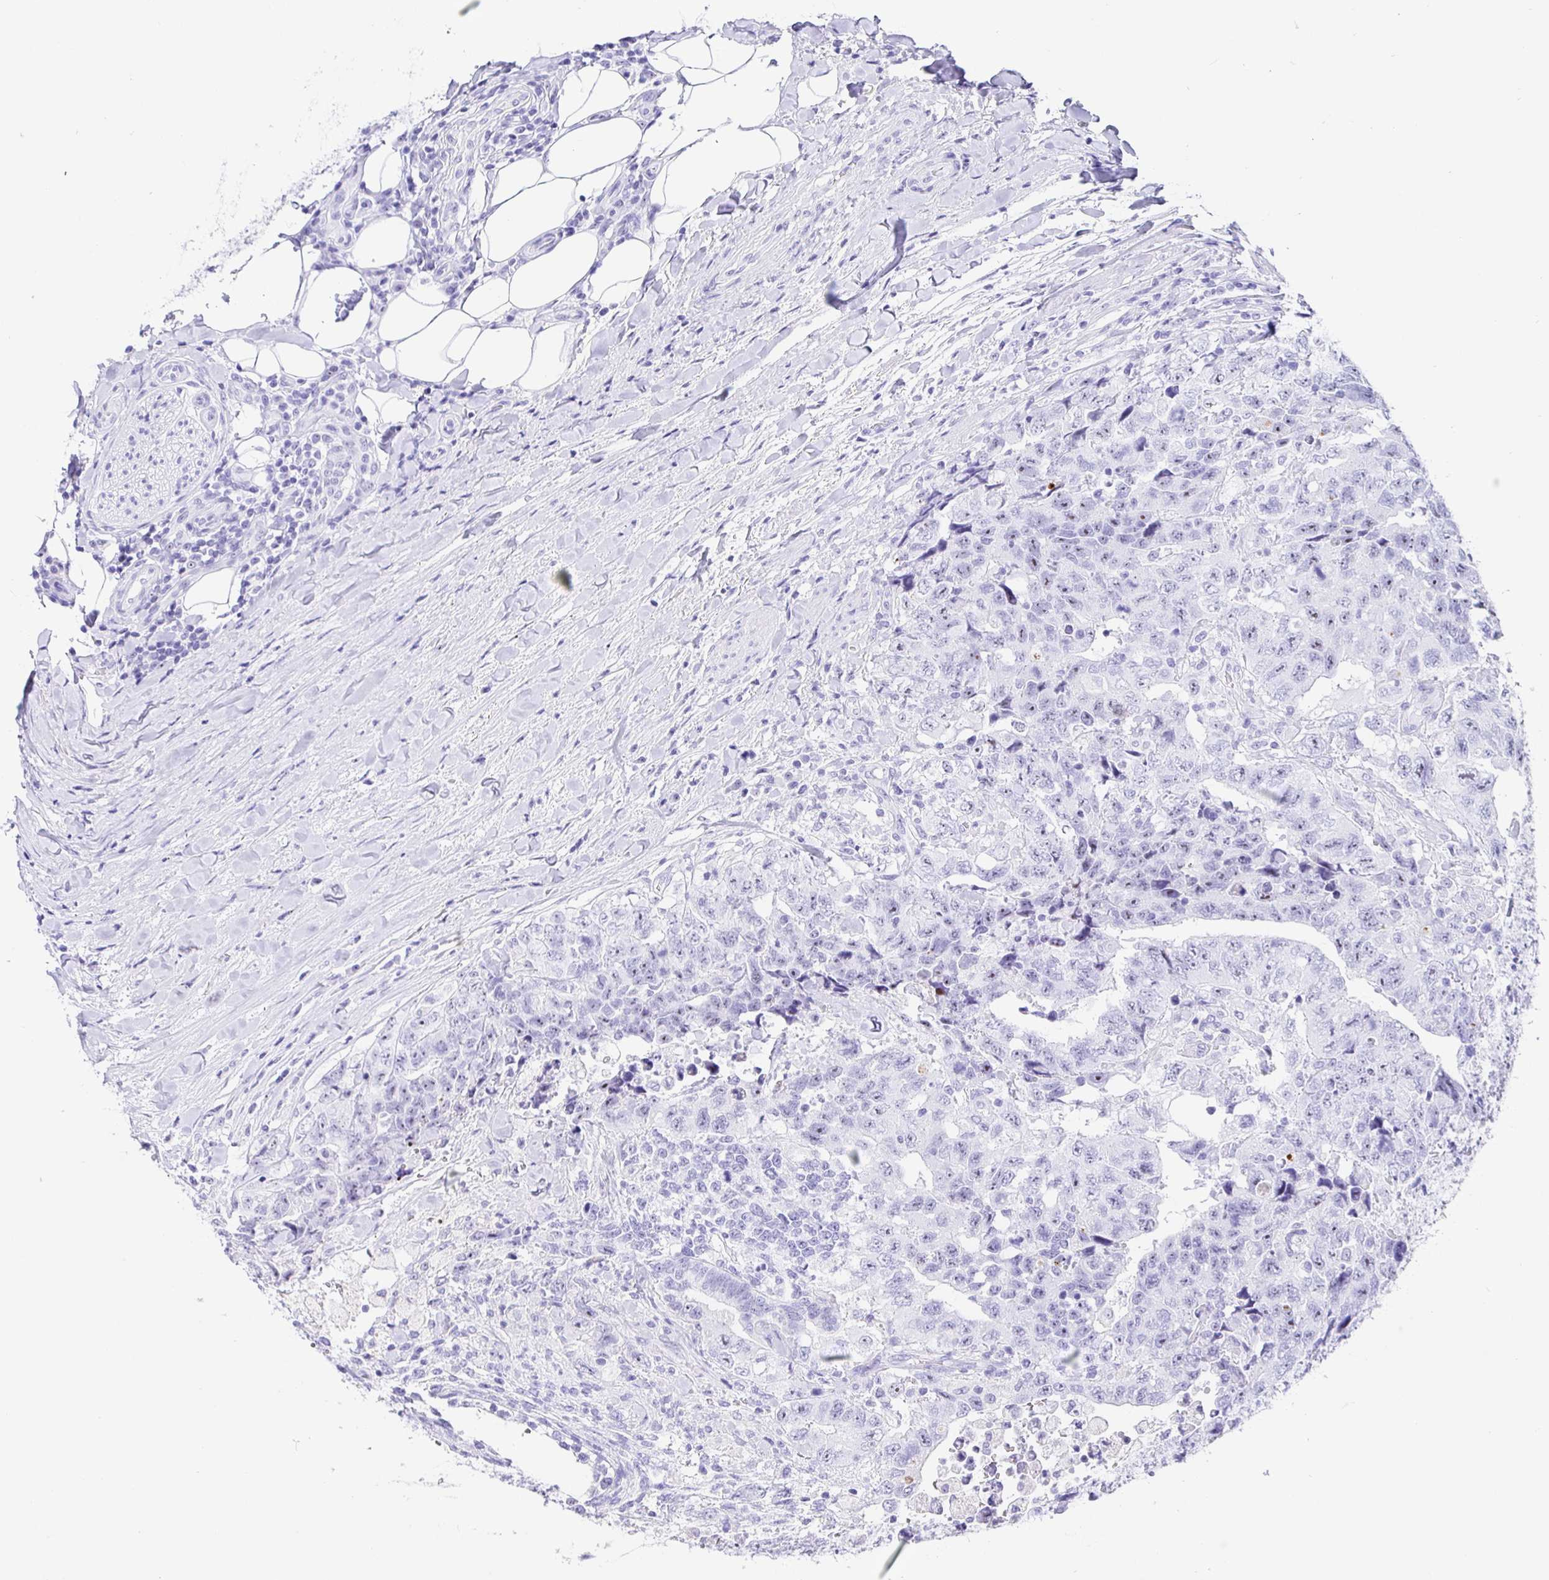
{"staining": {"intensity": "negative", "quantity": "none", "location": "none"}, "tissue": "testis cancer", "cell_type": "Tumor cells", "image_type": "cancer", "snomed": [{"axis": "morphology", "description": "Carcinoma, Embryonal, NOS"}, {"axis": "topography", "description": "Testis"}], "caption": "A micrograph of human testis cancer (embryonal carcinoma) is negative for staining in tumor cells.", "gene": "PRAMEF19", "patient": {"sex": "male", "age": 24}}